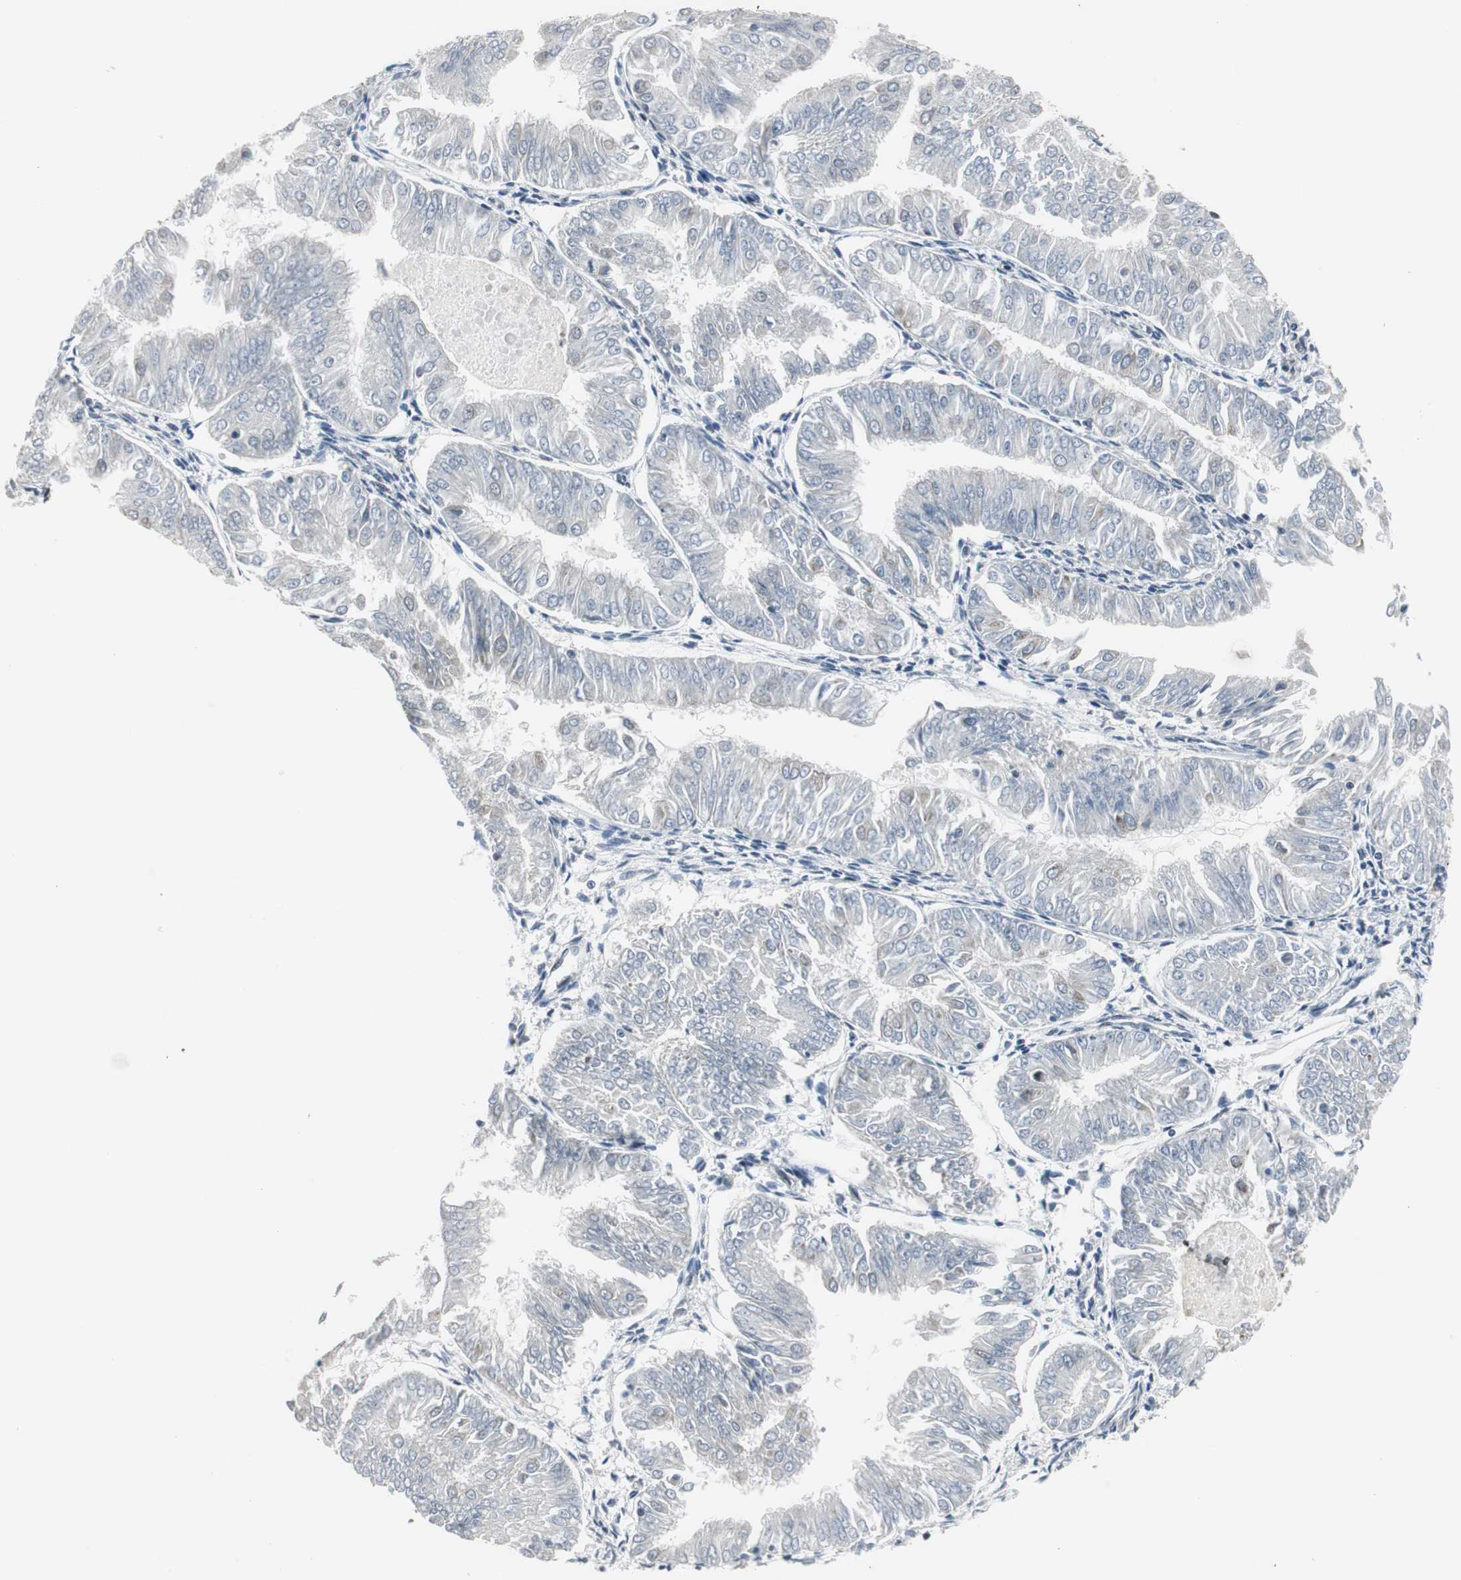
{"staining": {"intensity": "negative", "quantity": "none", "location": "none"}, "tissue": "endometrial cancer", "cell_type": "Tumor cells", "image_type": "cancer", "snomed": [{"axis": "morphology", "description": "Adenocarcinoma, NOS"}, {"axis": "topography", "description": "Endometrium"}], "caption": "Immunohistochemical staining of human endometrial cancer exhibits no significant expression in tumor cells.", "gene": "CDK9", "patient": {"sex": "female", "age": 53}}